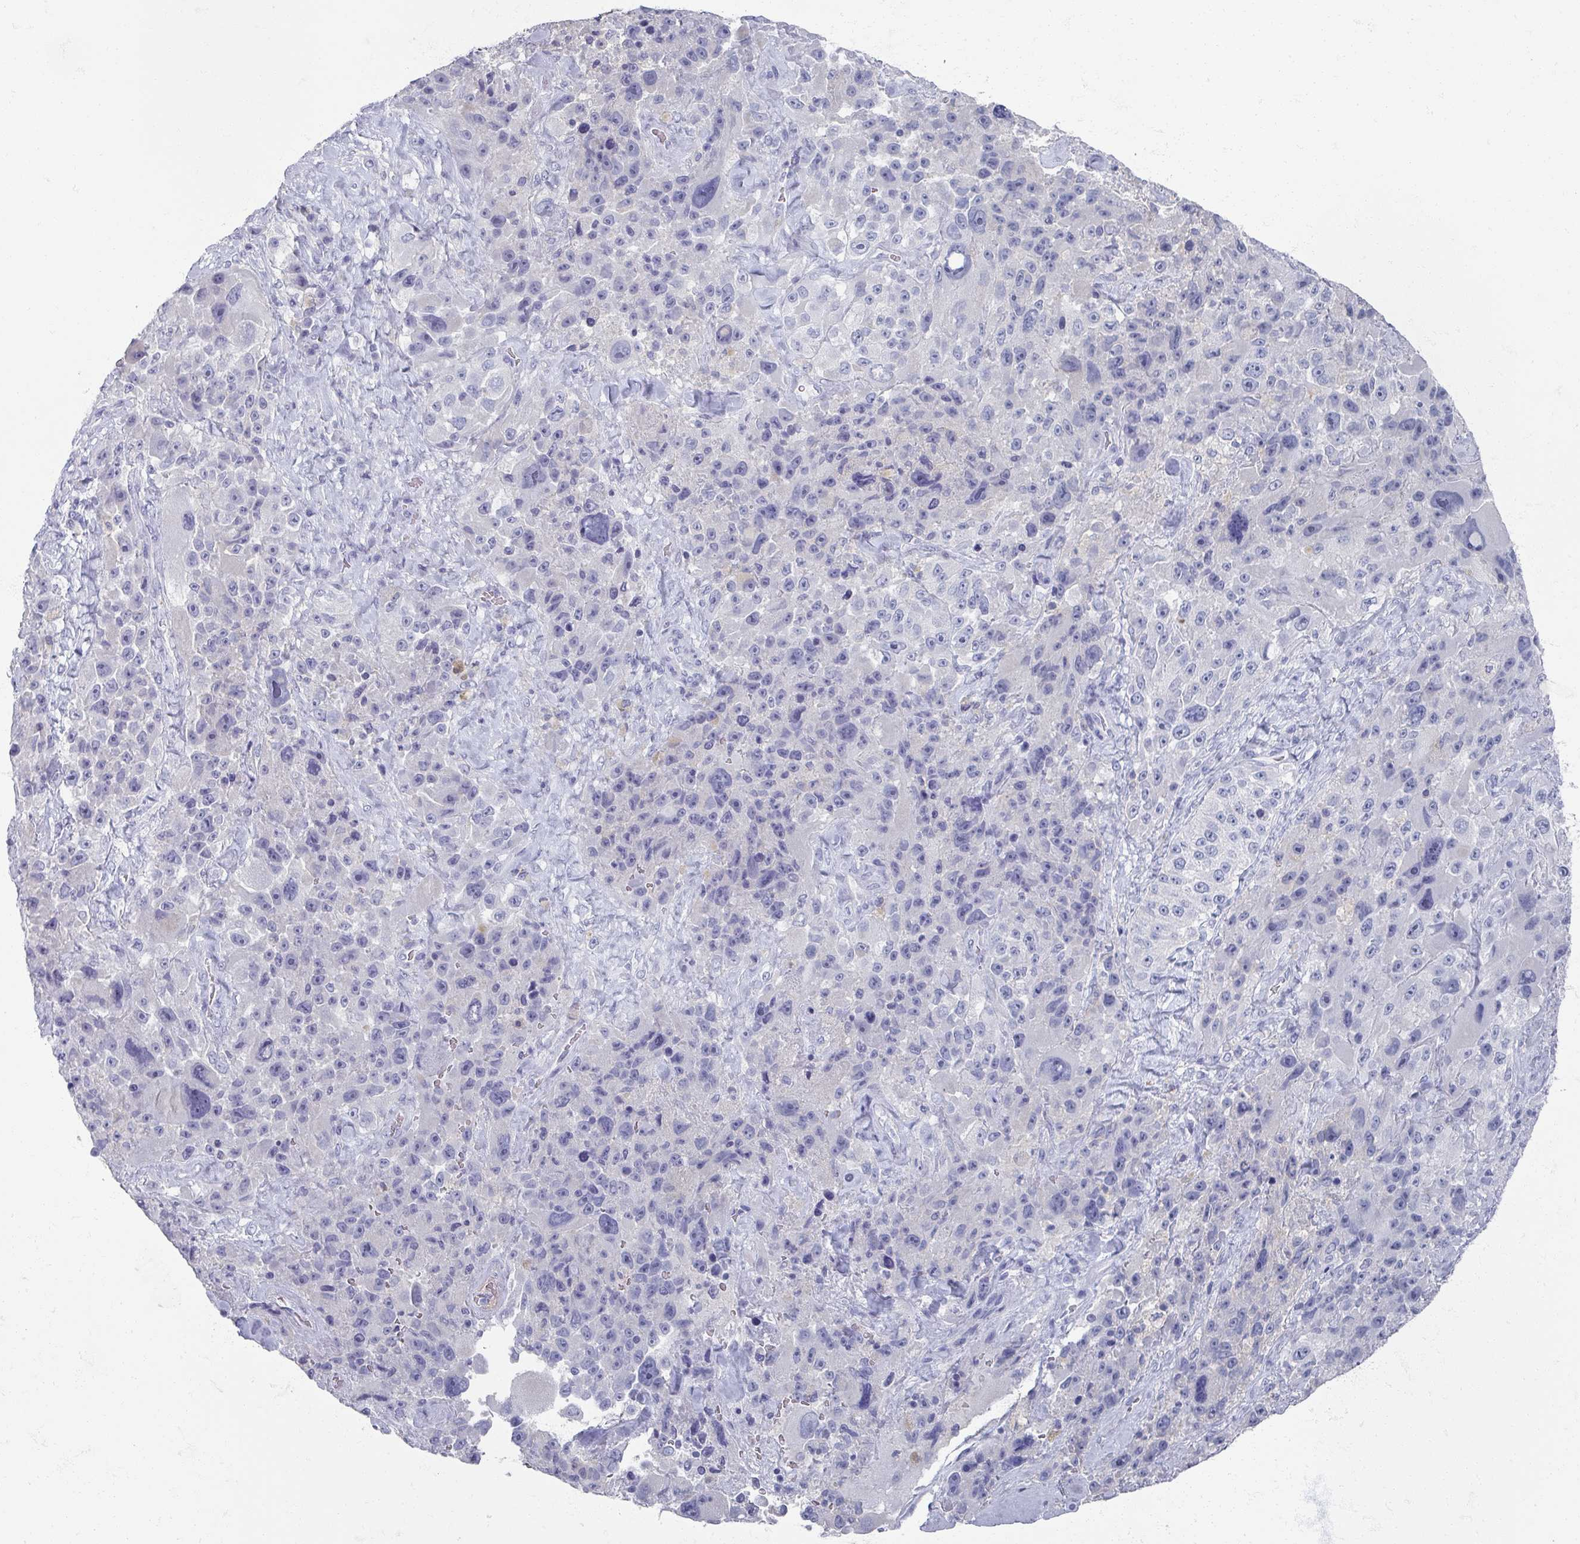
{"staining": {"intensity": "negative", "quantity": "none", "location": "none"}, "tissue": "melanoma", "cell_type": "Tumor cells", "image_type": "cancer", "snomed": [{"axis": "morphology", "description": "Malignant melanoma, Metastatic site"}, {"axis": "topography", "description": "Lymph node"}], "caption": "Immunohistochemistry (IHC) of melanoma exhibits no staining in tumor cells.", "gene": "OMG", "patient": {"sex": "male", "age": 62}}